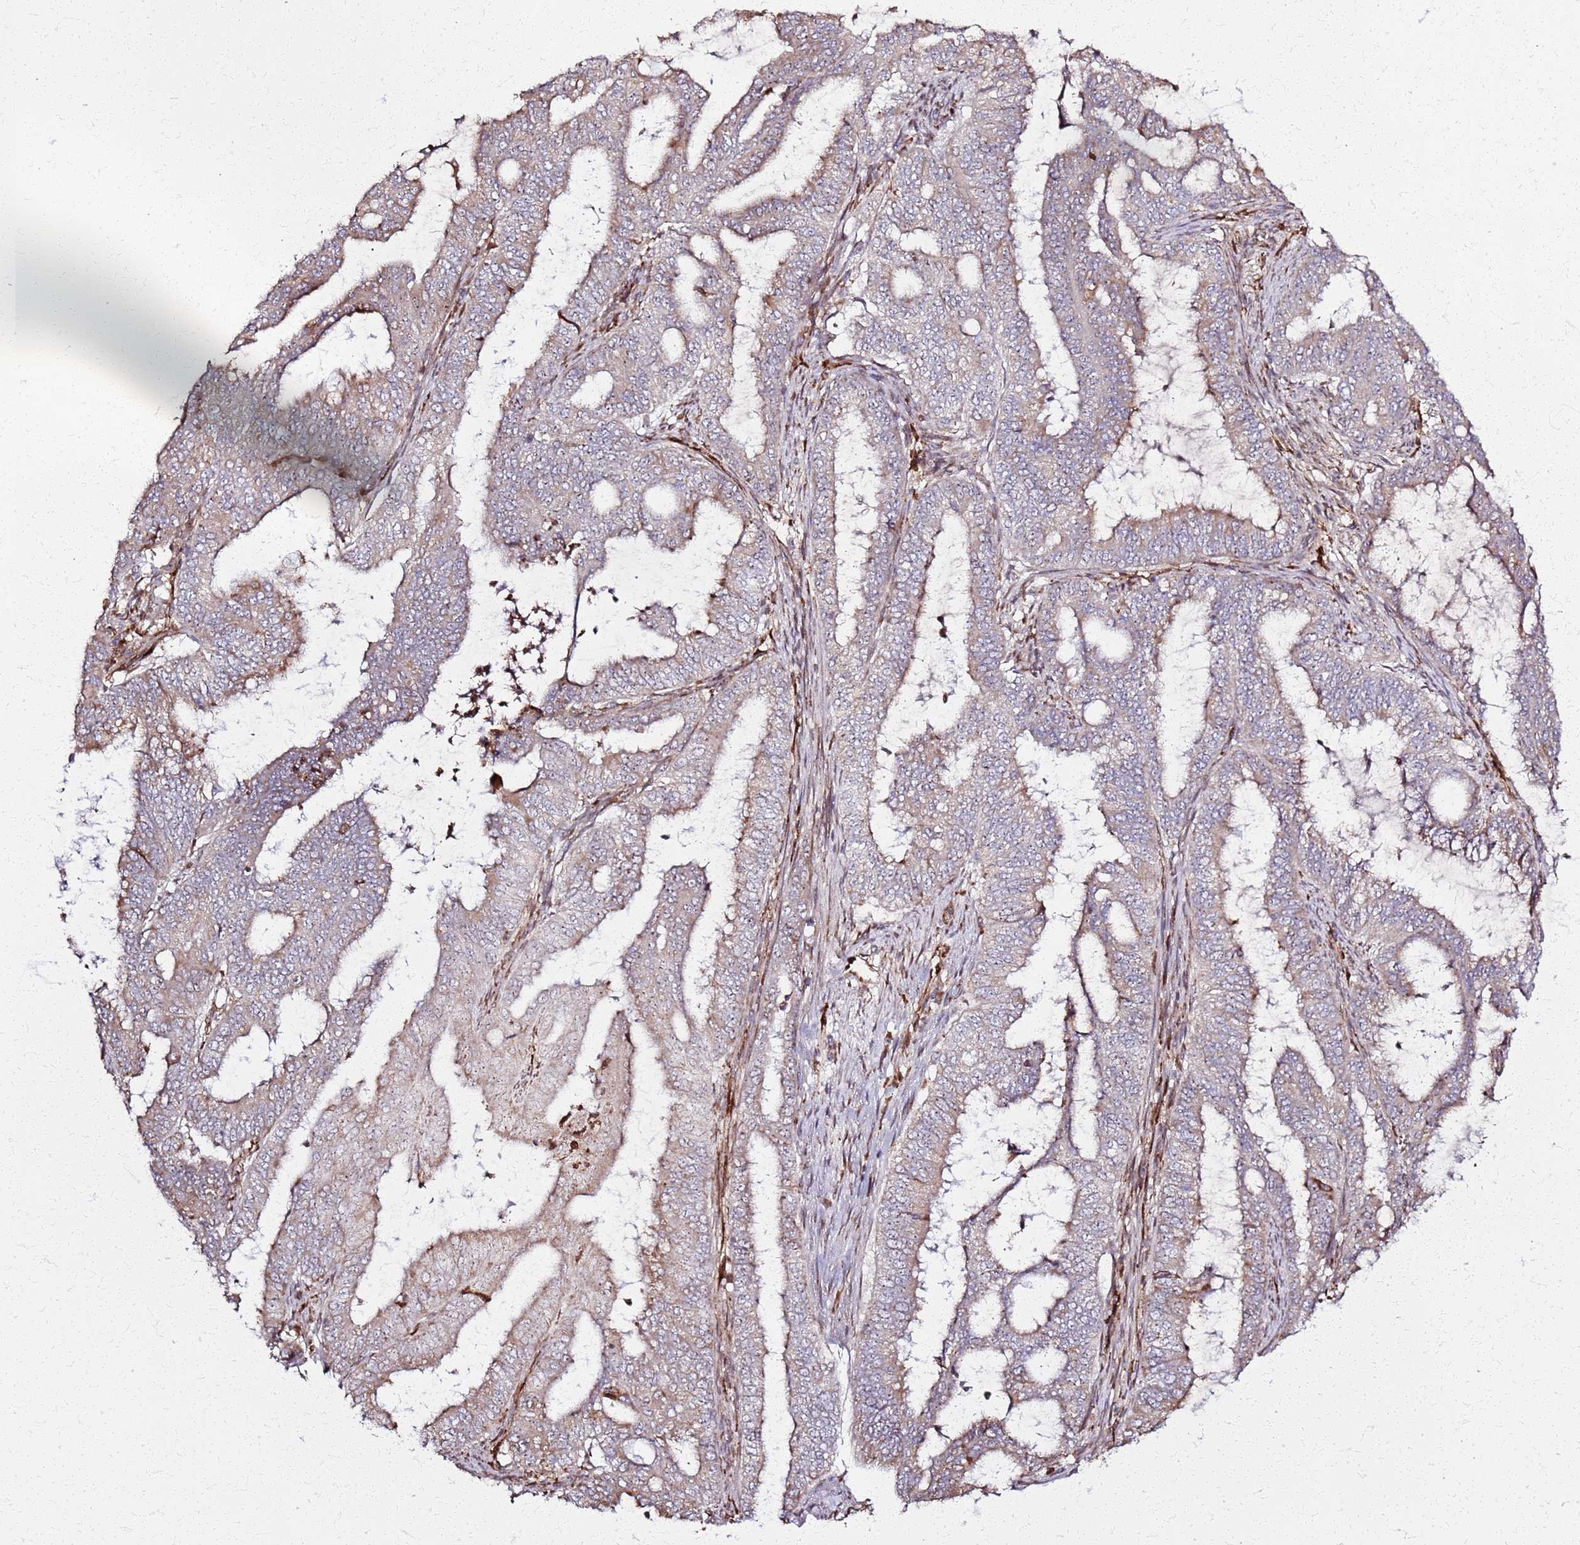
{"staining": {"intensity": "weak", "quantity": "<25%", "location": "cytoplasmic/membranous"}, "tissue": "endometrial cancer", "cell_type": "Tumor cells", "image_type": "cancer", "snomed": [{"axis": "morphology", "description": "Adenocarcinoma, NOS"}, {"axis": "topography", "description": "Endometrium"}], "caption": "Endometrial cancer (adenocarcinoma) was stained to show a protein in brown. There is no significant positivity in tumor cells. Brightfield microscopy of IHC stained with DAB (3,3'-diaminobenzidine) (brown) and hematoxylin (blue), captured at high magnification.", "gene": "KRI1", "patient": {"sex": "female", "age": 51}}